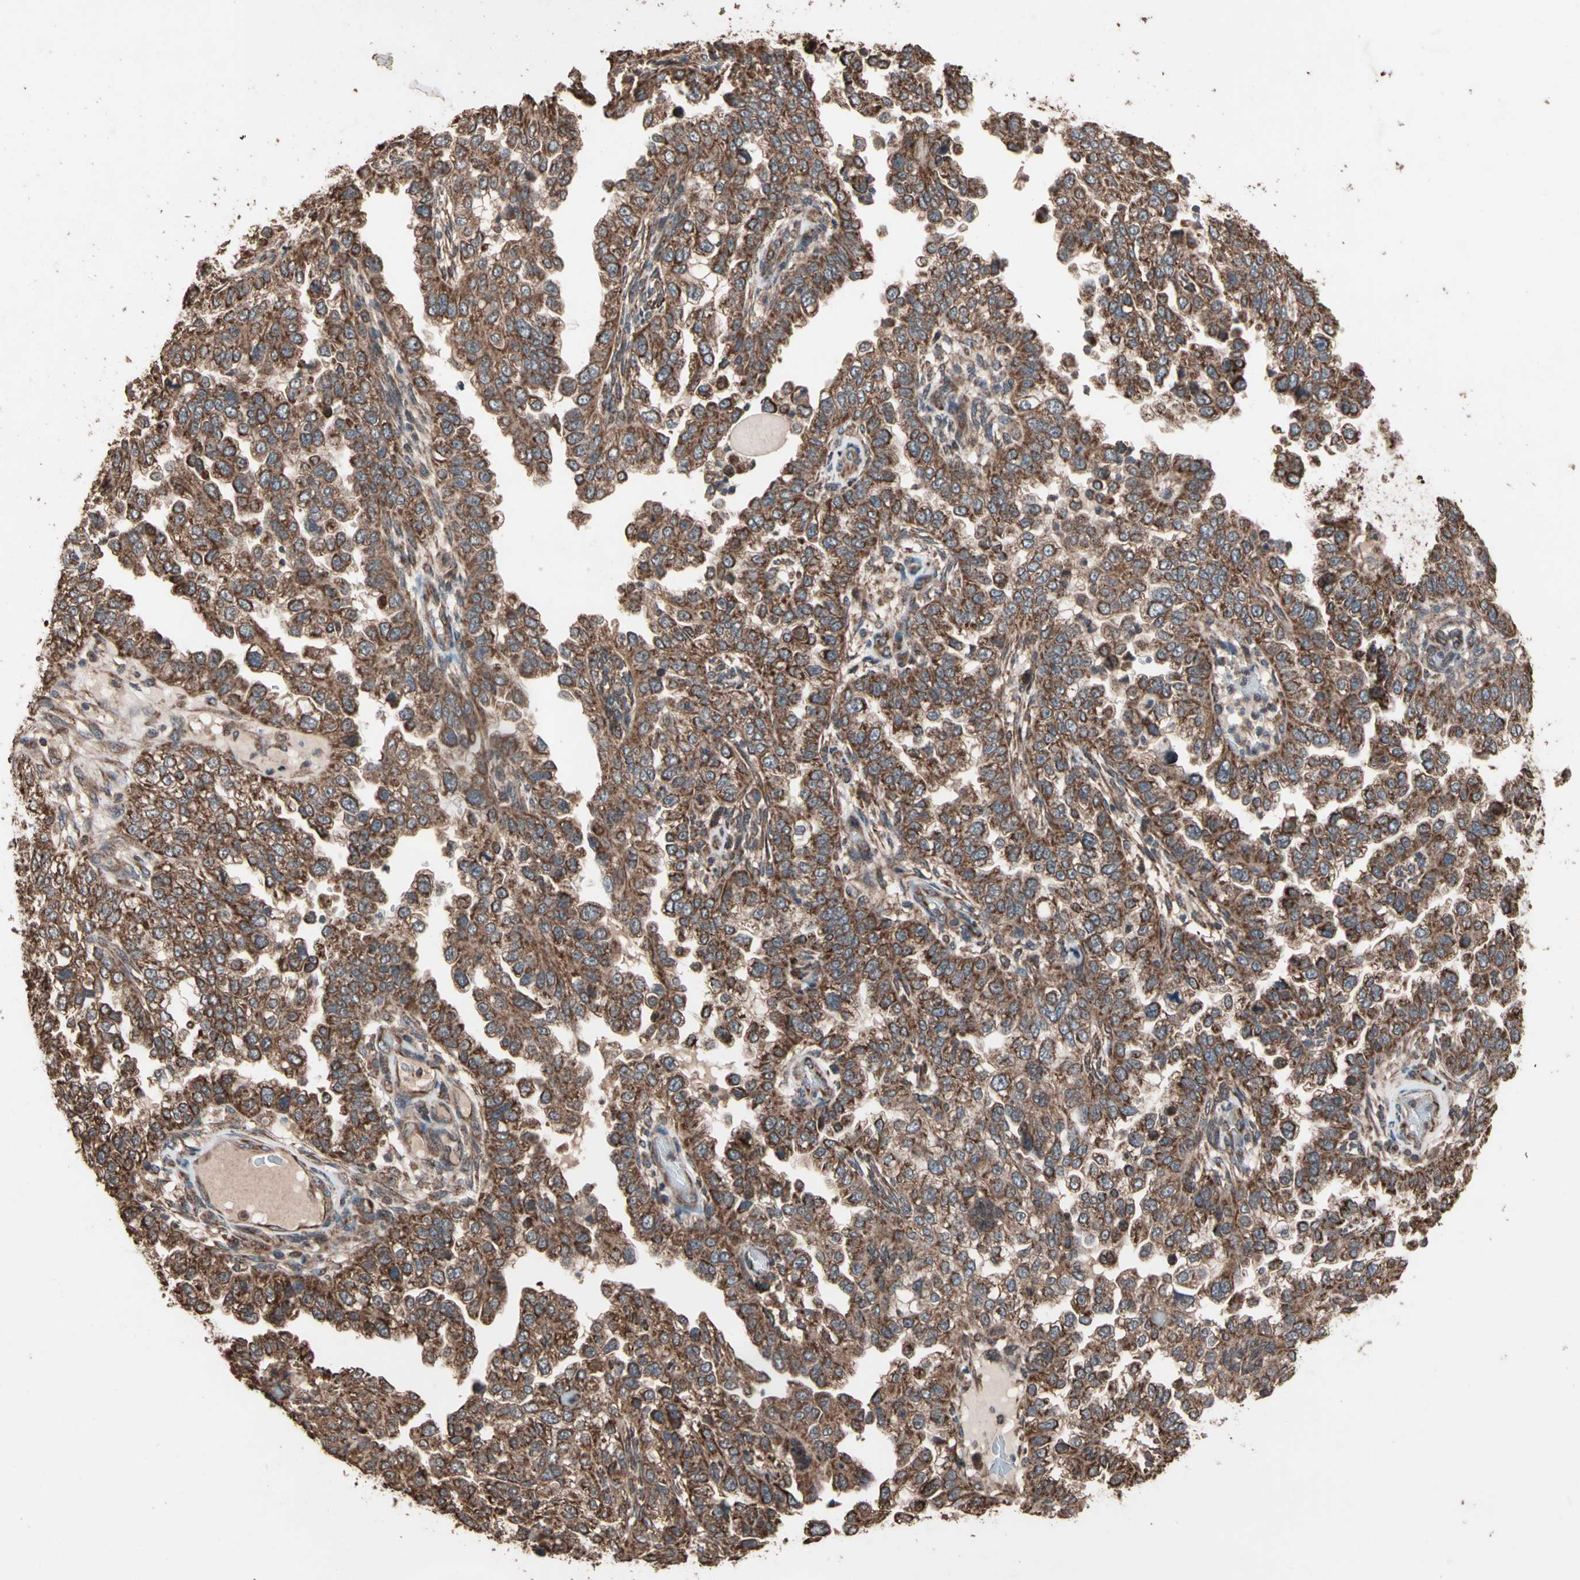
{"staining": {"intensity": "strong", "quantity": ">75%", "location": "cytoplasmic/membranous"}, "tissue": "endometrial cancer", "cell_type": "Tumor cells", "image_type": "cancer", "snomed": [{"axis": "morphology", "description": "Adenocarcinoma, NOS"}, {"axis": "topography", "description": "Endometrium"}], "caption": "Human endometrial adenocarcinoma stained with a brown dye exhibits strong cytoplasmic/membranous positive positivity in about >75% of tumor cells.", "gene": "MRPL2", "patient": {"sex": "female", "age": 85}}